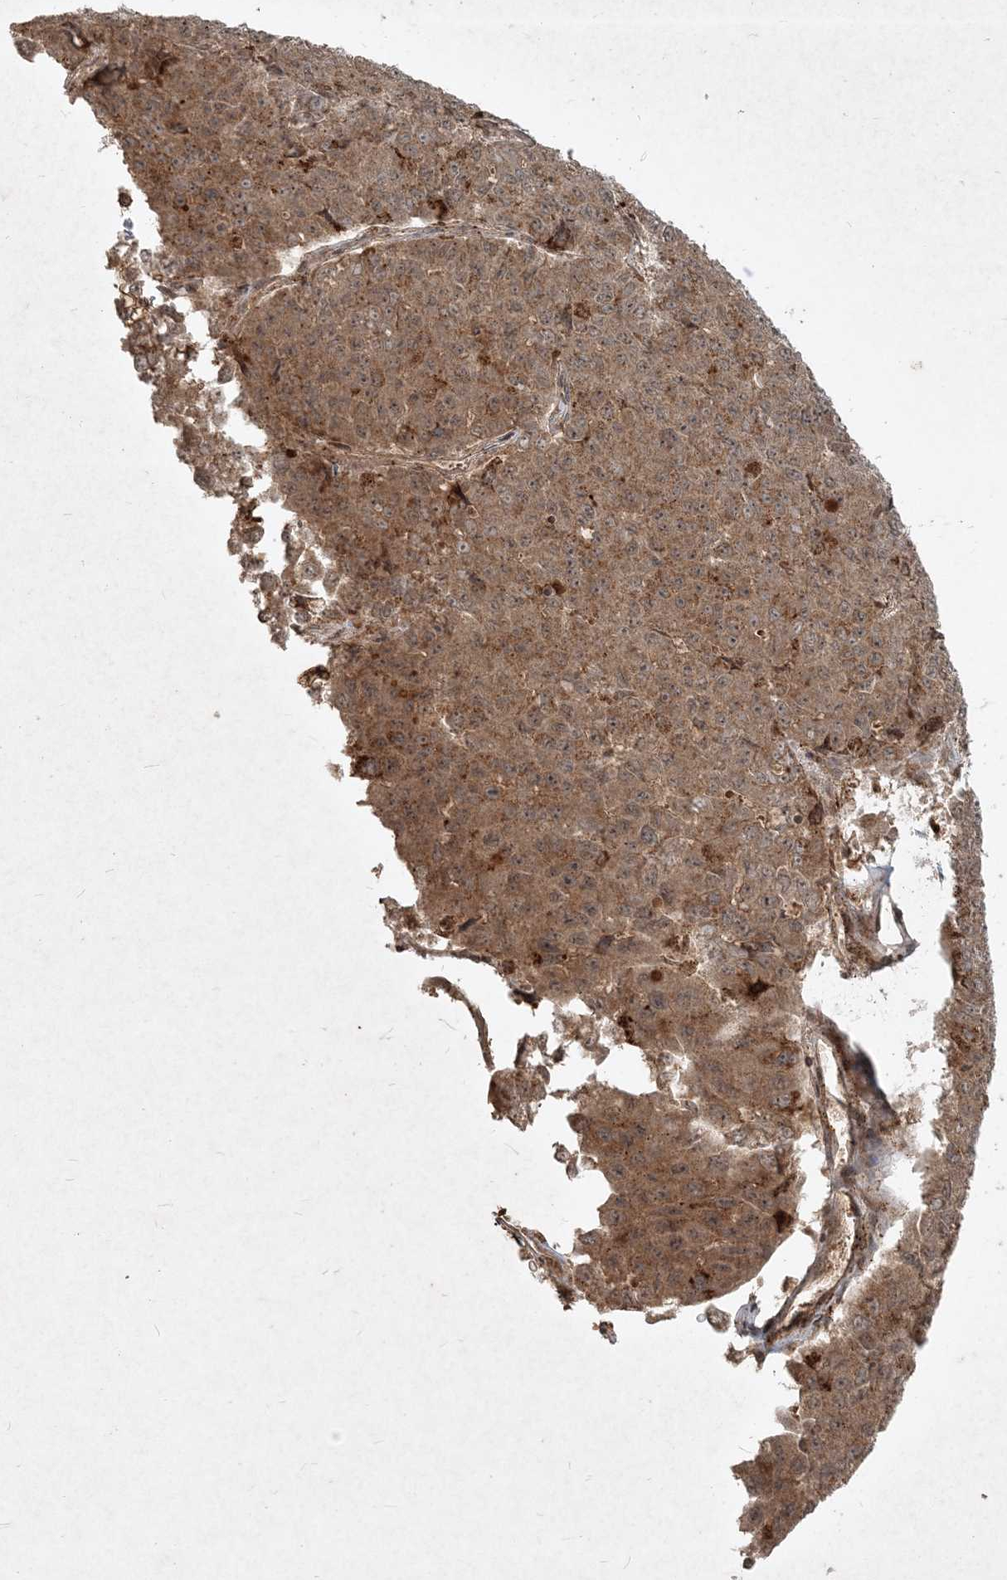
{"staining": {"intensity": "moderate", "quantity": ">75%", "location": "cytoplasmic/membranous"}, "tissue": "pancreatic cancer", "cell_type": "Tumor cells", "image_type": "cancer", "snomed": [{"axis": "morphology", "description": "Adenocarcinoma, NOS"}, {"axis": "topography", "description": "Pancreas"}], "caption": "Human pancreatic adenocarcinoma stained for a protein (brown) exhibits moderate cytoplasmic/membranous positive staining in about >75% of tumor cells.", "gene": "NARS1", "patient": {"sex": "male", "age": 50}}